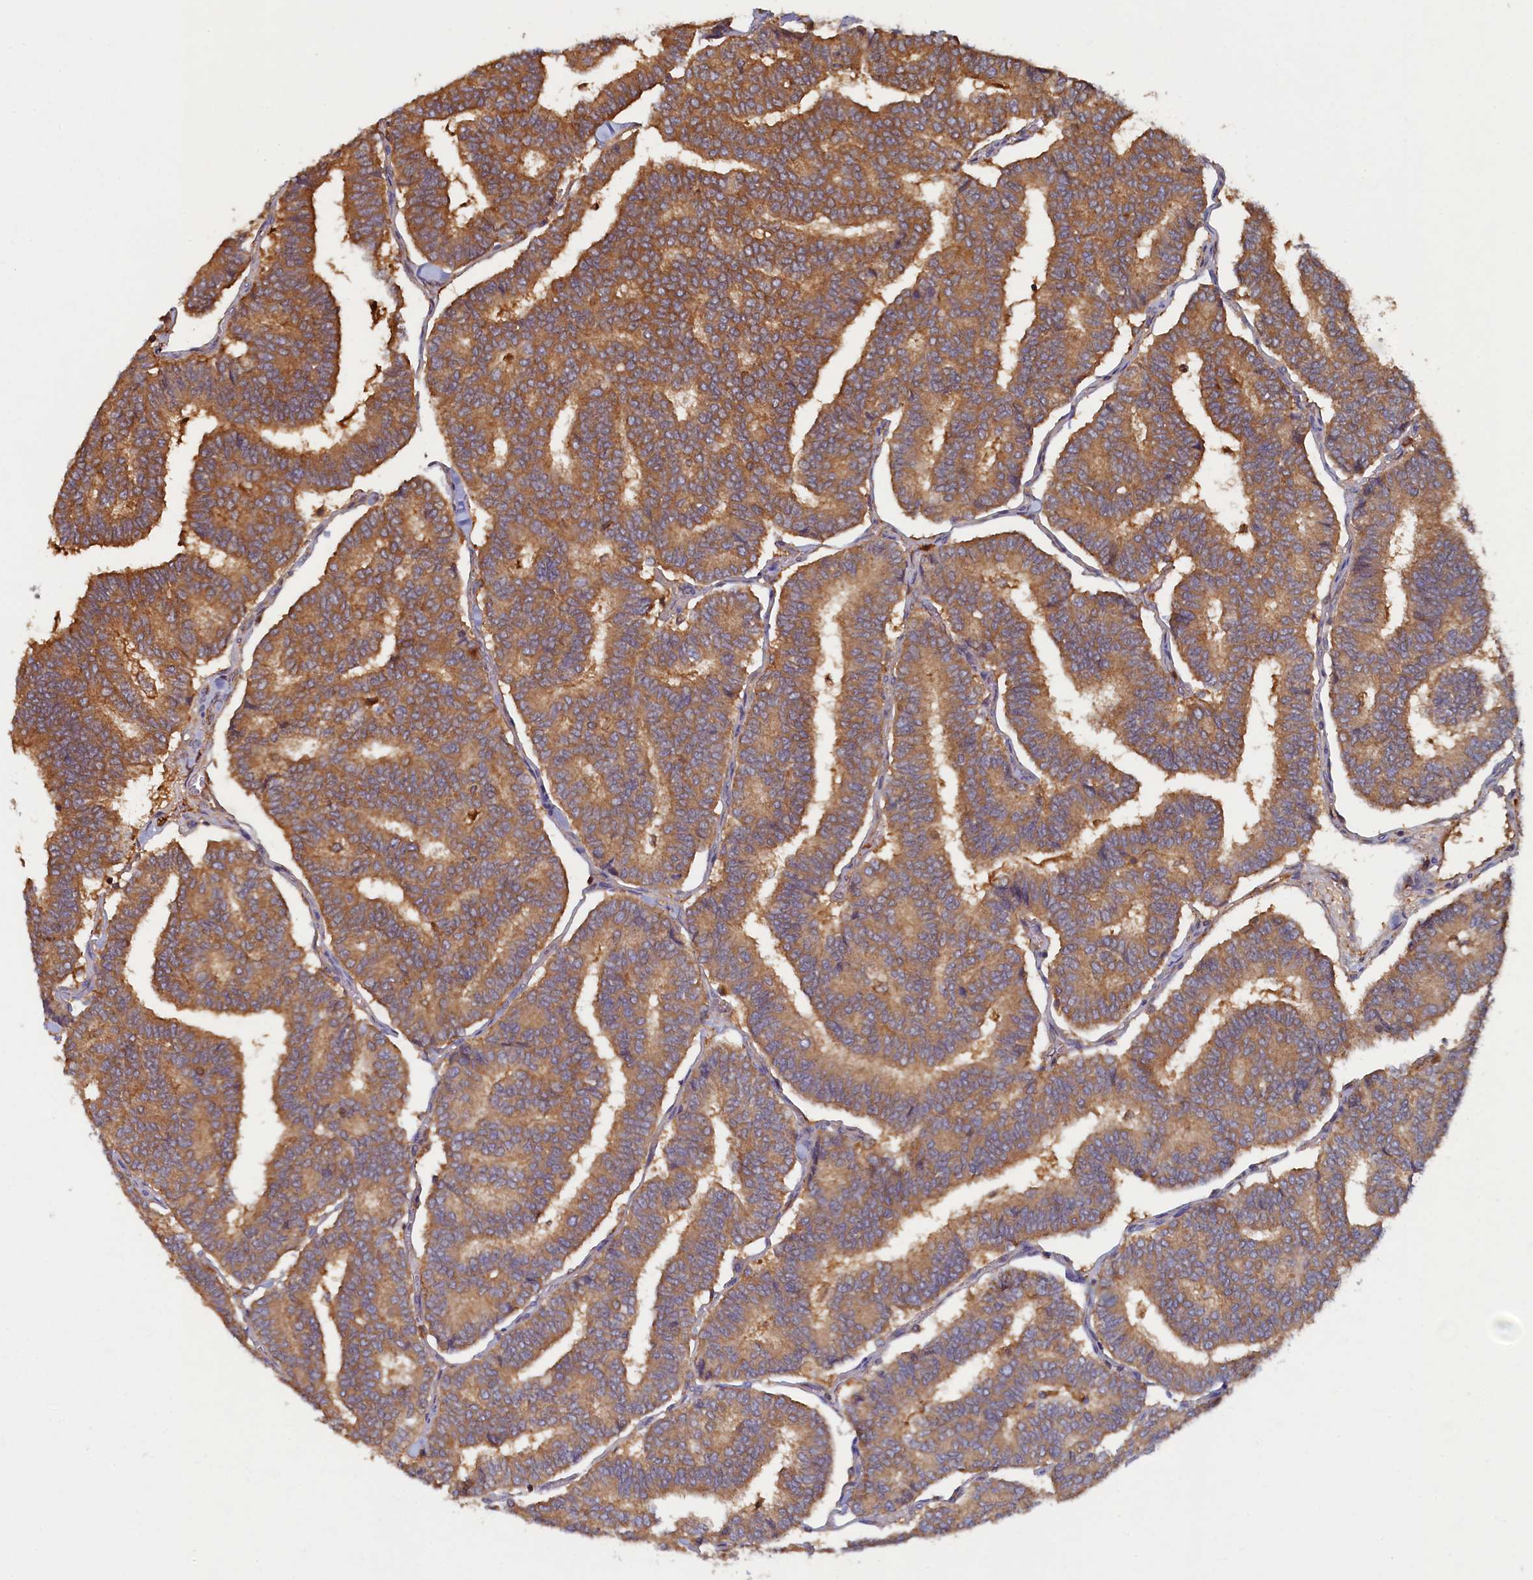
{"staining": {"intensity": "moderate", "quantity": ">75%", "location": "cytoplasmic/membranous"}, "tissue": "thyroid cancer", "cell_type": "Tumor cells", "image_type": "cancer", "snomed": [{"axis": "morphology", "description": "Papillary adenocarcinoma, NOS"}, {"axis": "topography", "description": "Thyroid gland"}], "caption": "Papillary adenocarcinoma (thyroid) was stained to show a protein in brown. There is medium levels of moderate cytoplasmic/membranous expression in about >75% of tumor cells.", "gene": "TIMM8B", "patient": {"sex": "female", "age": 35}}